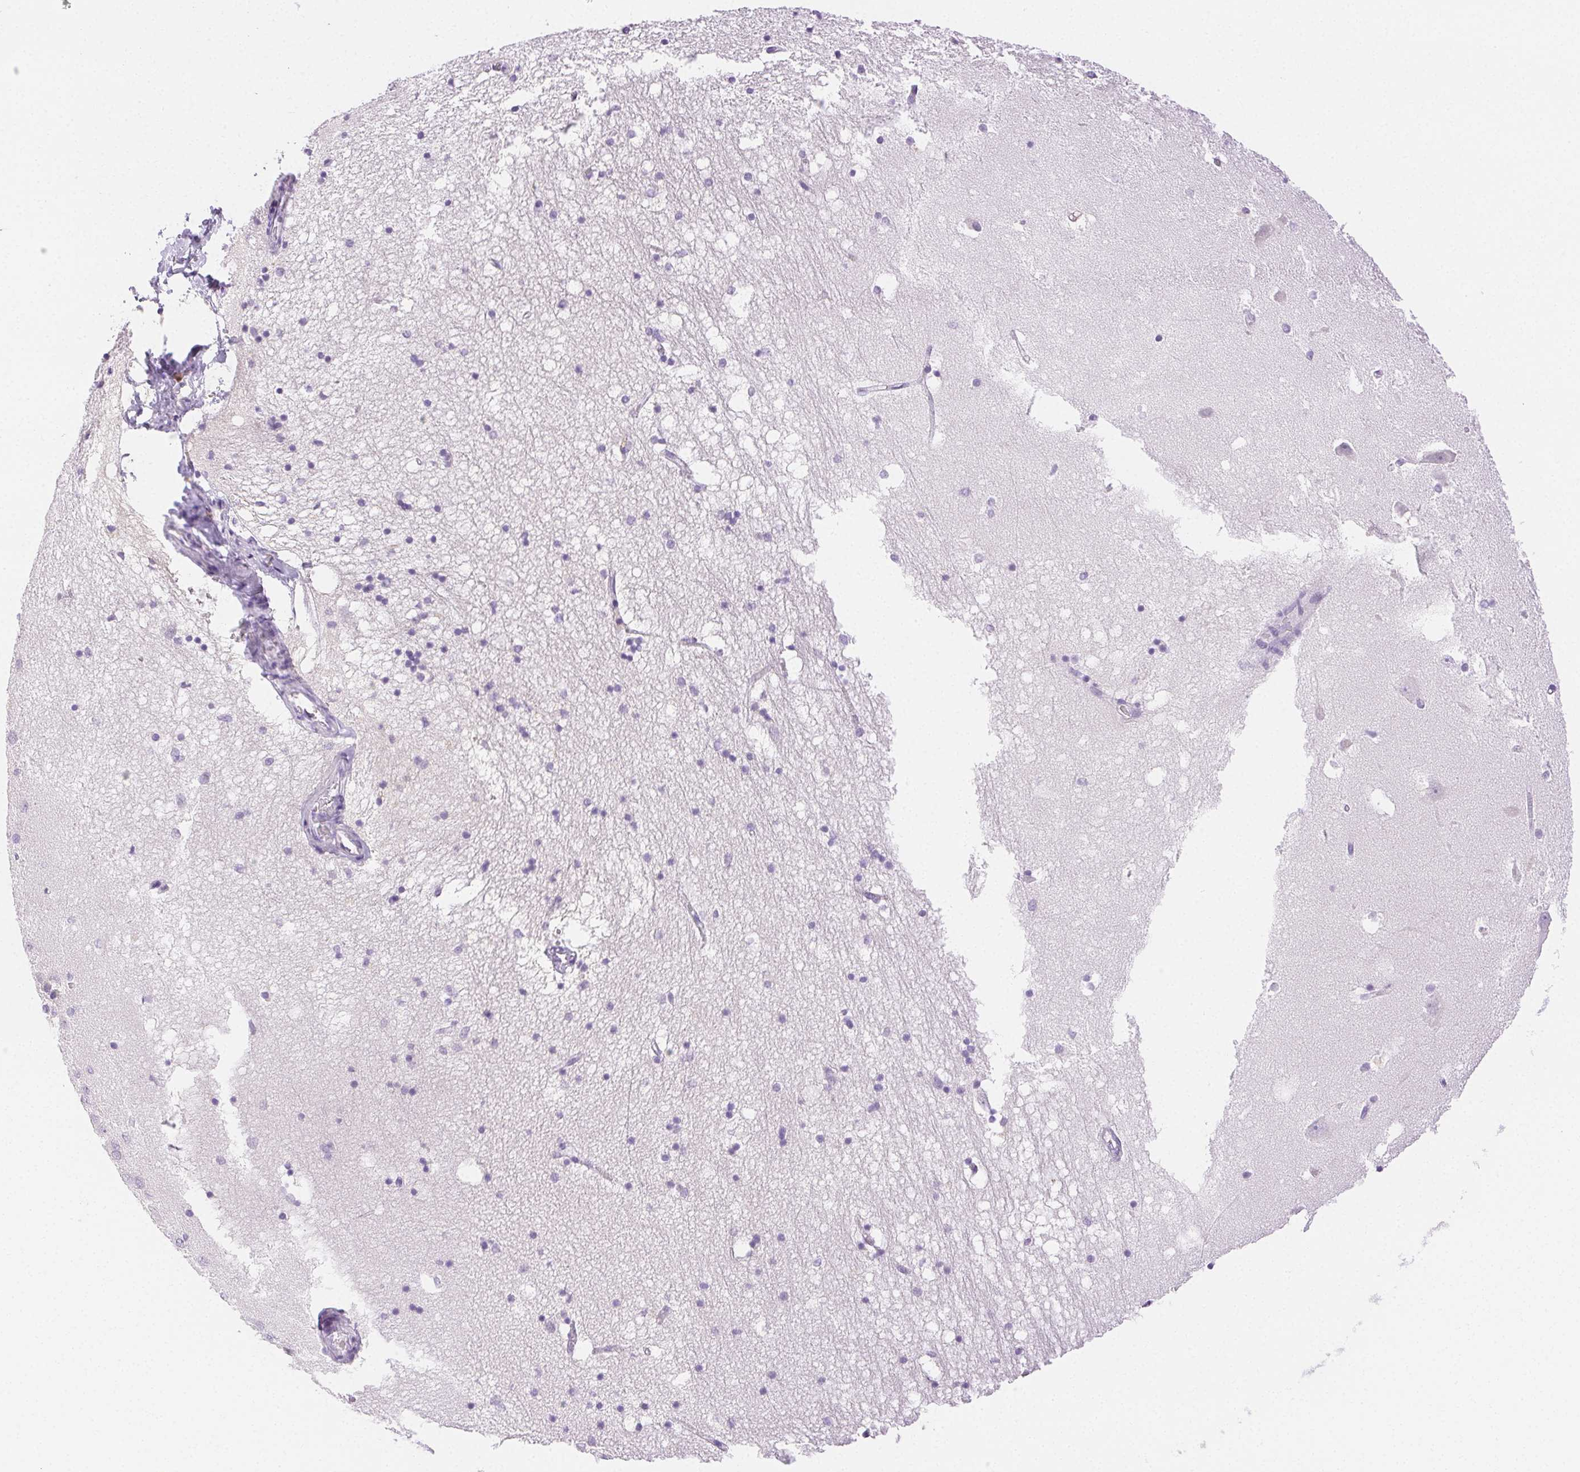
{"staining": {"intensity": "negative", "quantity": "none", "location": "none"}, "tissue": "hippocampus", "cell_type": "Glial cells", "image_type": "normal", "snomed": [{"axis": "morphology", "description": "Normal tissue, NOS"}, {"axis": "topography", "description": "Hippocampus"}], "caption": "Glial cells show no significant protein staining in unremarkable hippocampus. (DAB immunohistochemistry (IHC) with hematoxylin counter stain).", "gene": "SPACA4", "patient": {"sex": "male", "age": 58}}